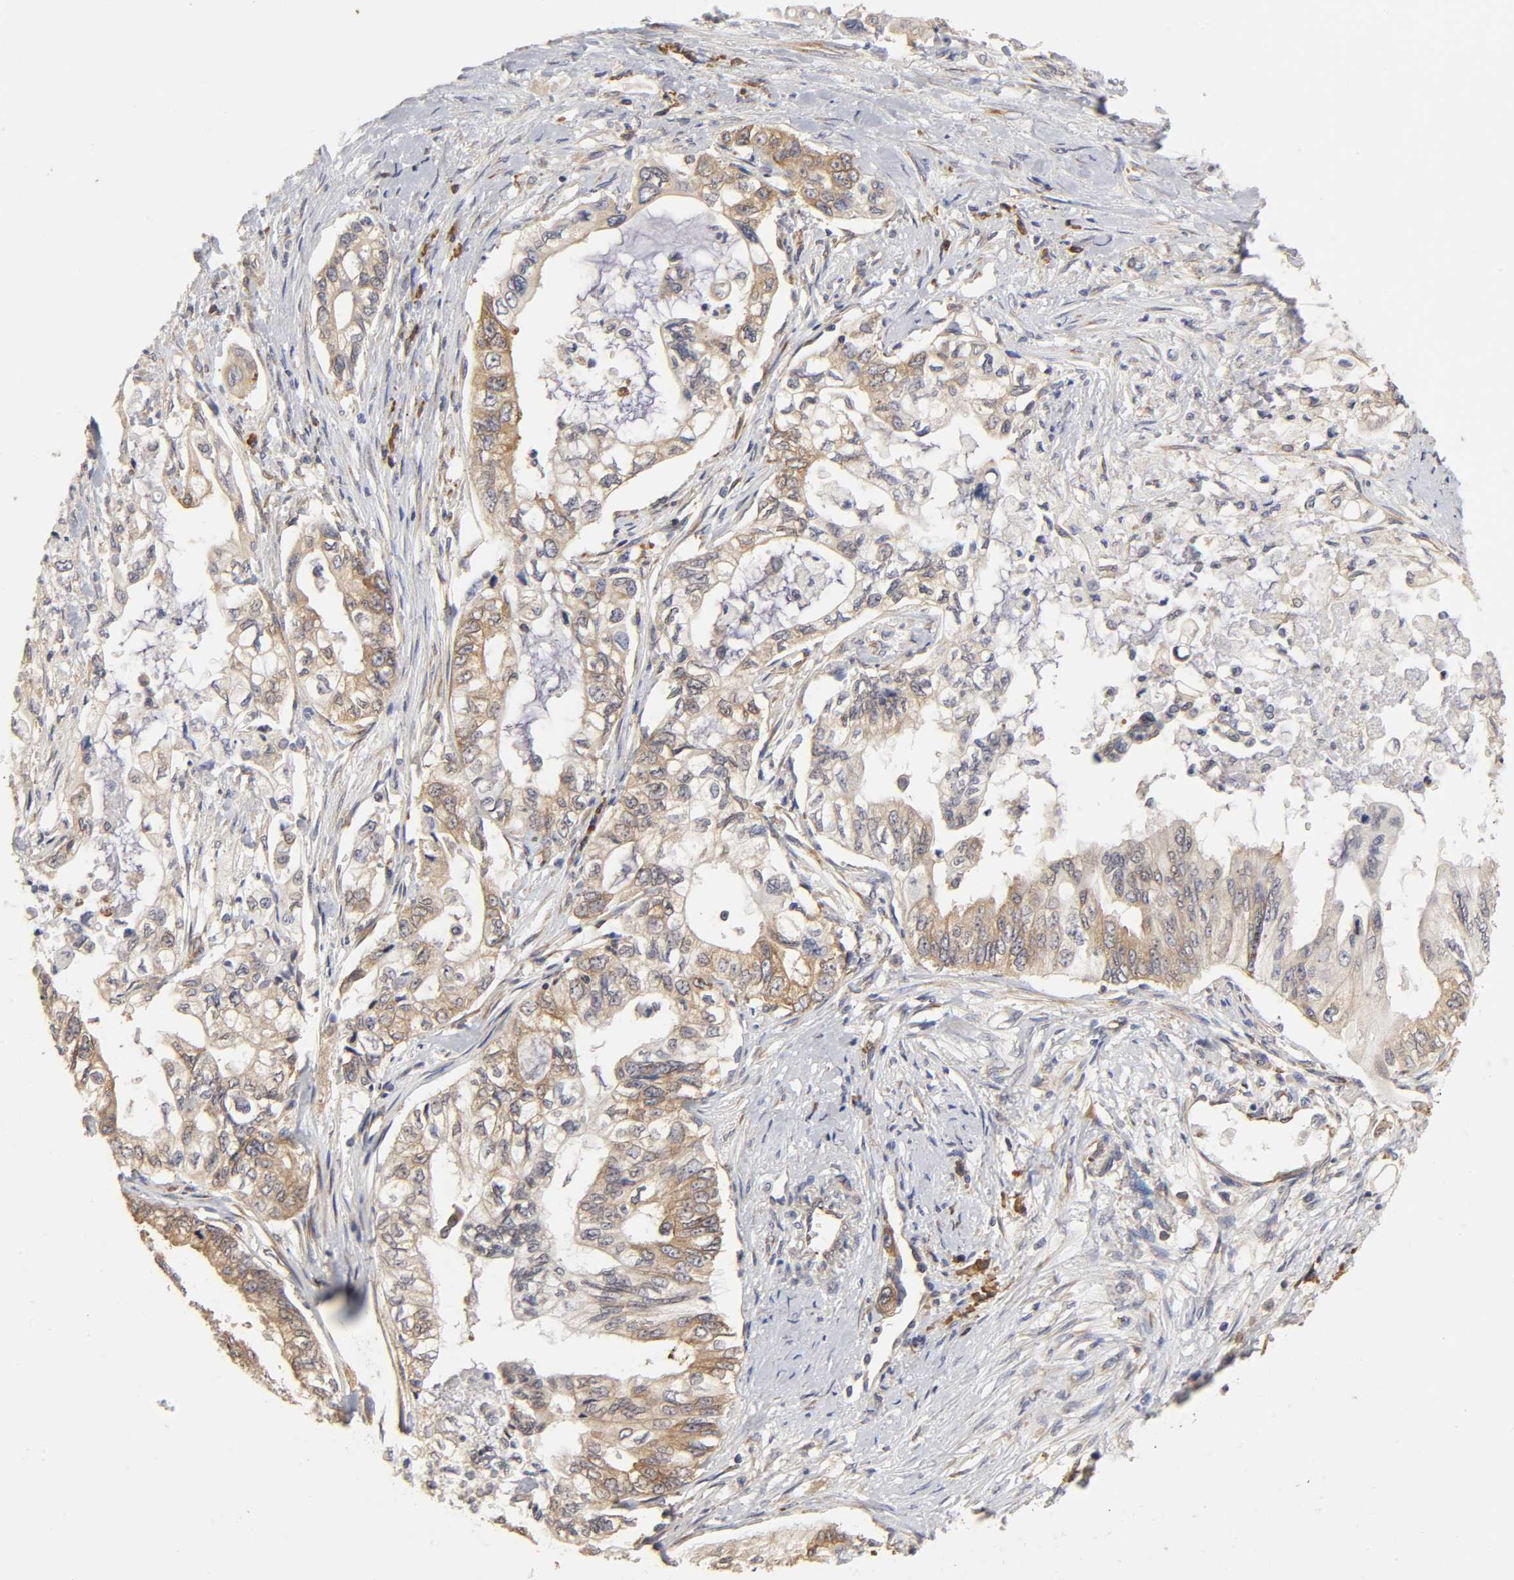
{"staining": {"intensity": "moderate", "quantity": ">75%", "location": "cytoplasmic/membranous"}, "tissue": "pancreatic cancer", "cell_type": "Tumor cells", "image_type": "cancer", "snomed": [{"axis": "morphology", "description": "Normal tissue, NOS"}, {"axis": "topography", "description": "Pancreas"}], "caption": "Immunohistochemistry of human pancreatic cancer shows medium levels of moderate cytoplasmic/membranous staining in about >75% of tumor cells.", "gene": "RPL14", "patient": {"sex": "male", "age": 42}}